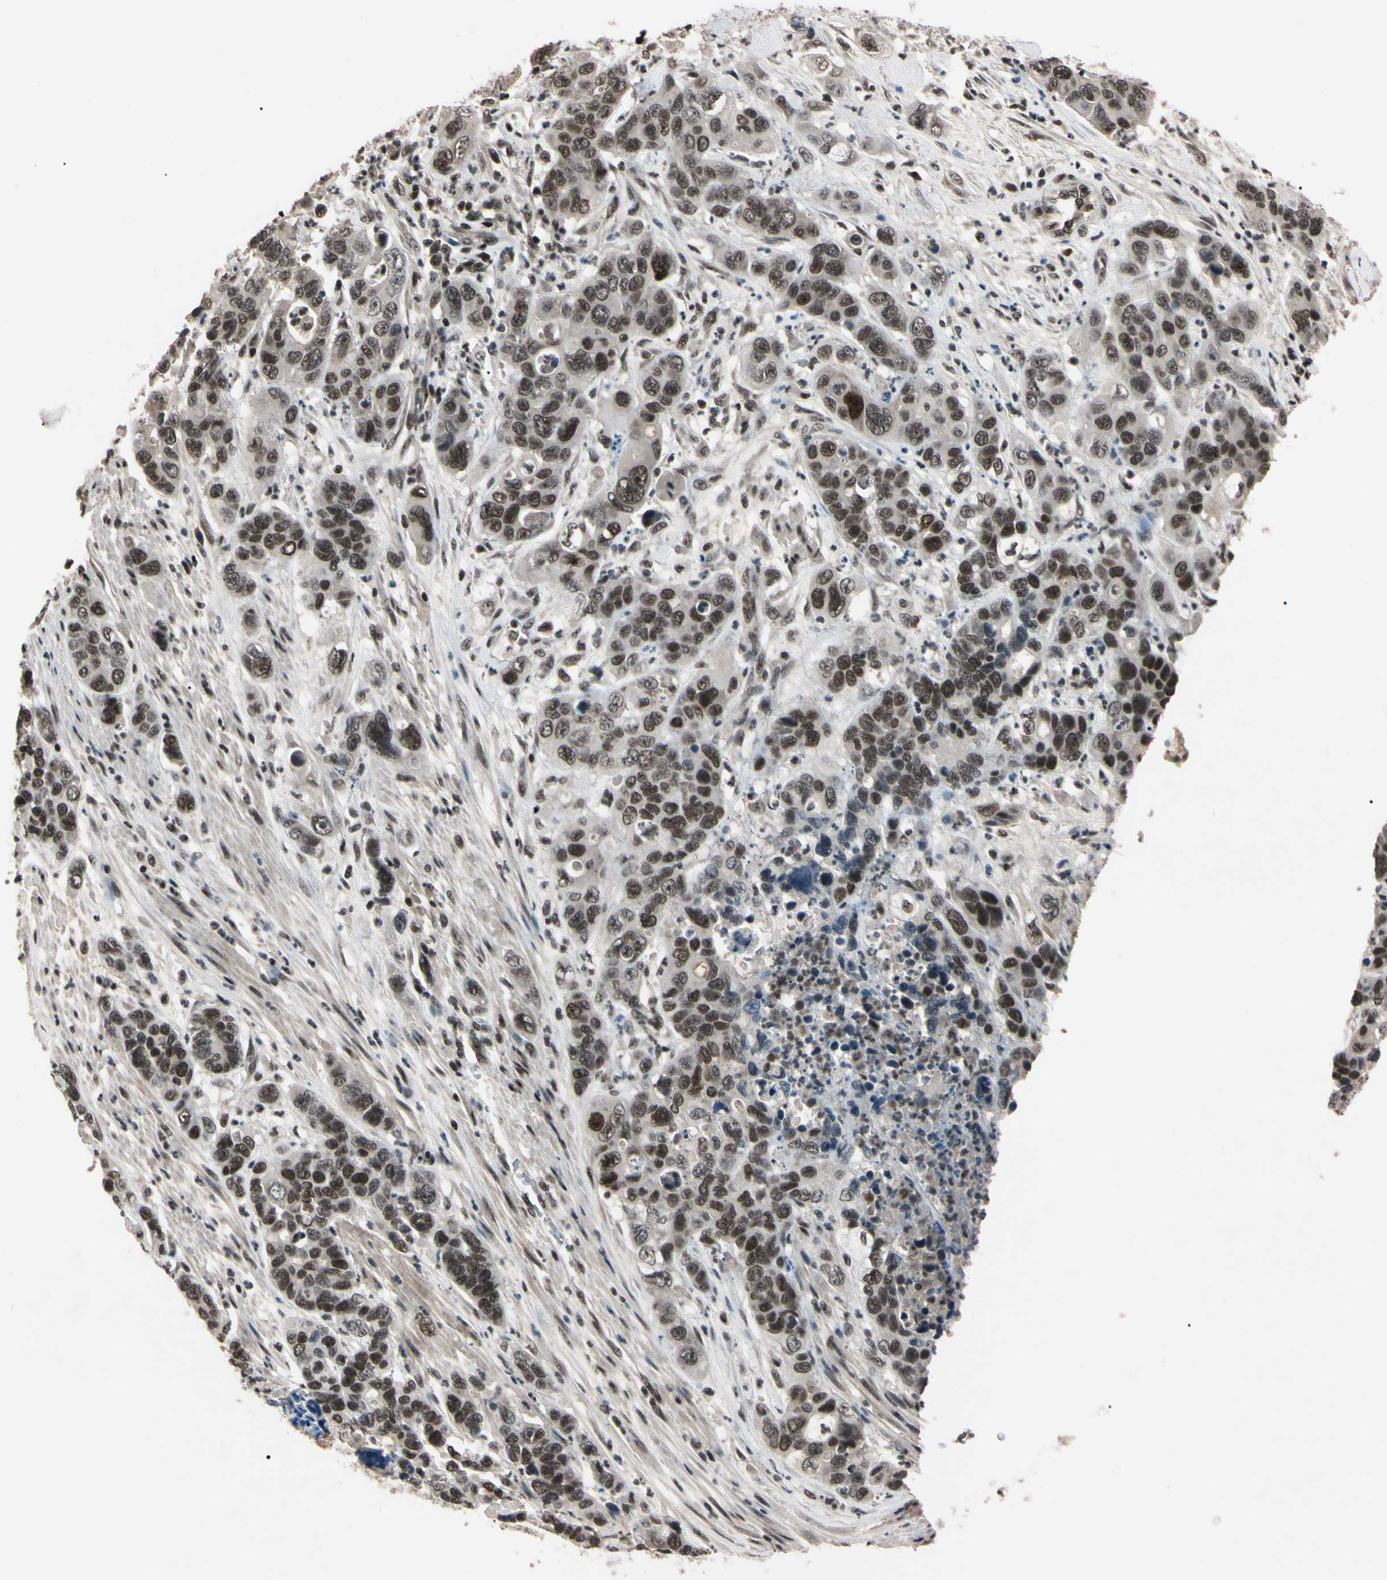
{"staining": {"intensity": "moderate", "quantity": "<25%", "location": "nuclear"}, "tissue": "pancreatic cancer", "cell_type": "Tumor cells", "image_type": "cancer", "snomed": [{"axis": "morphology", "description": "Adenocarcinoma, NOS"}, {"axis": "topography", "description": "Pancreas"}], "caption": "A photomicrograph of human pancreatic cancer (adenocarcinoma) stained for a protein shows moderate nuclear brown staining in tumor cells.", "gene": "YY1", "patient": {"sex": "female", "age": 71}}